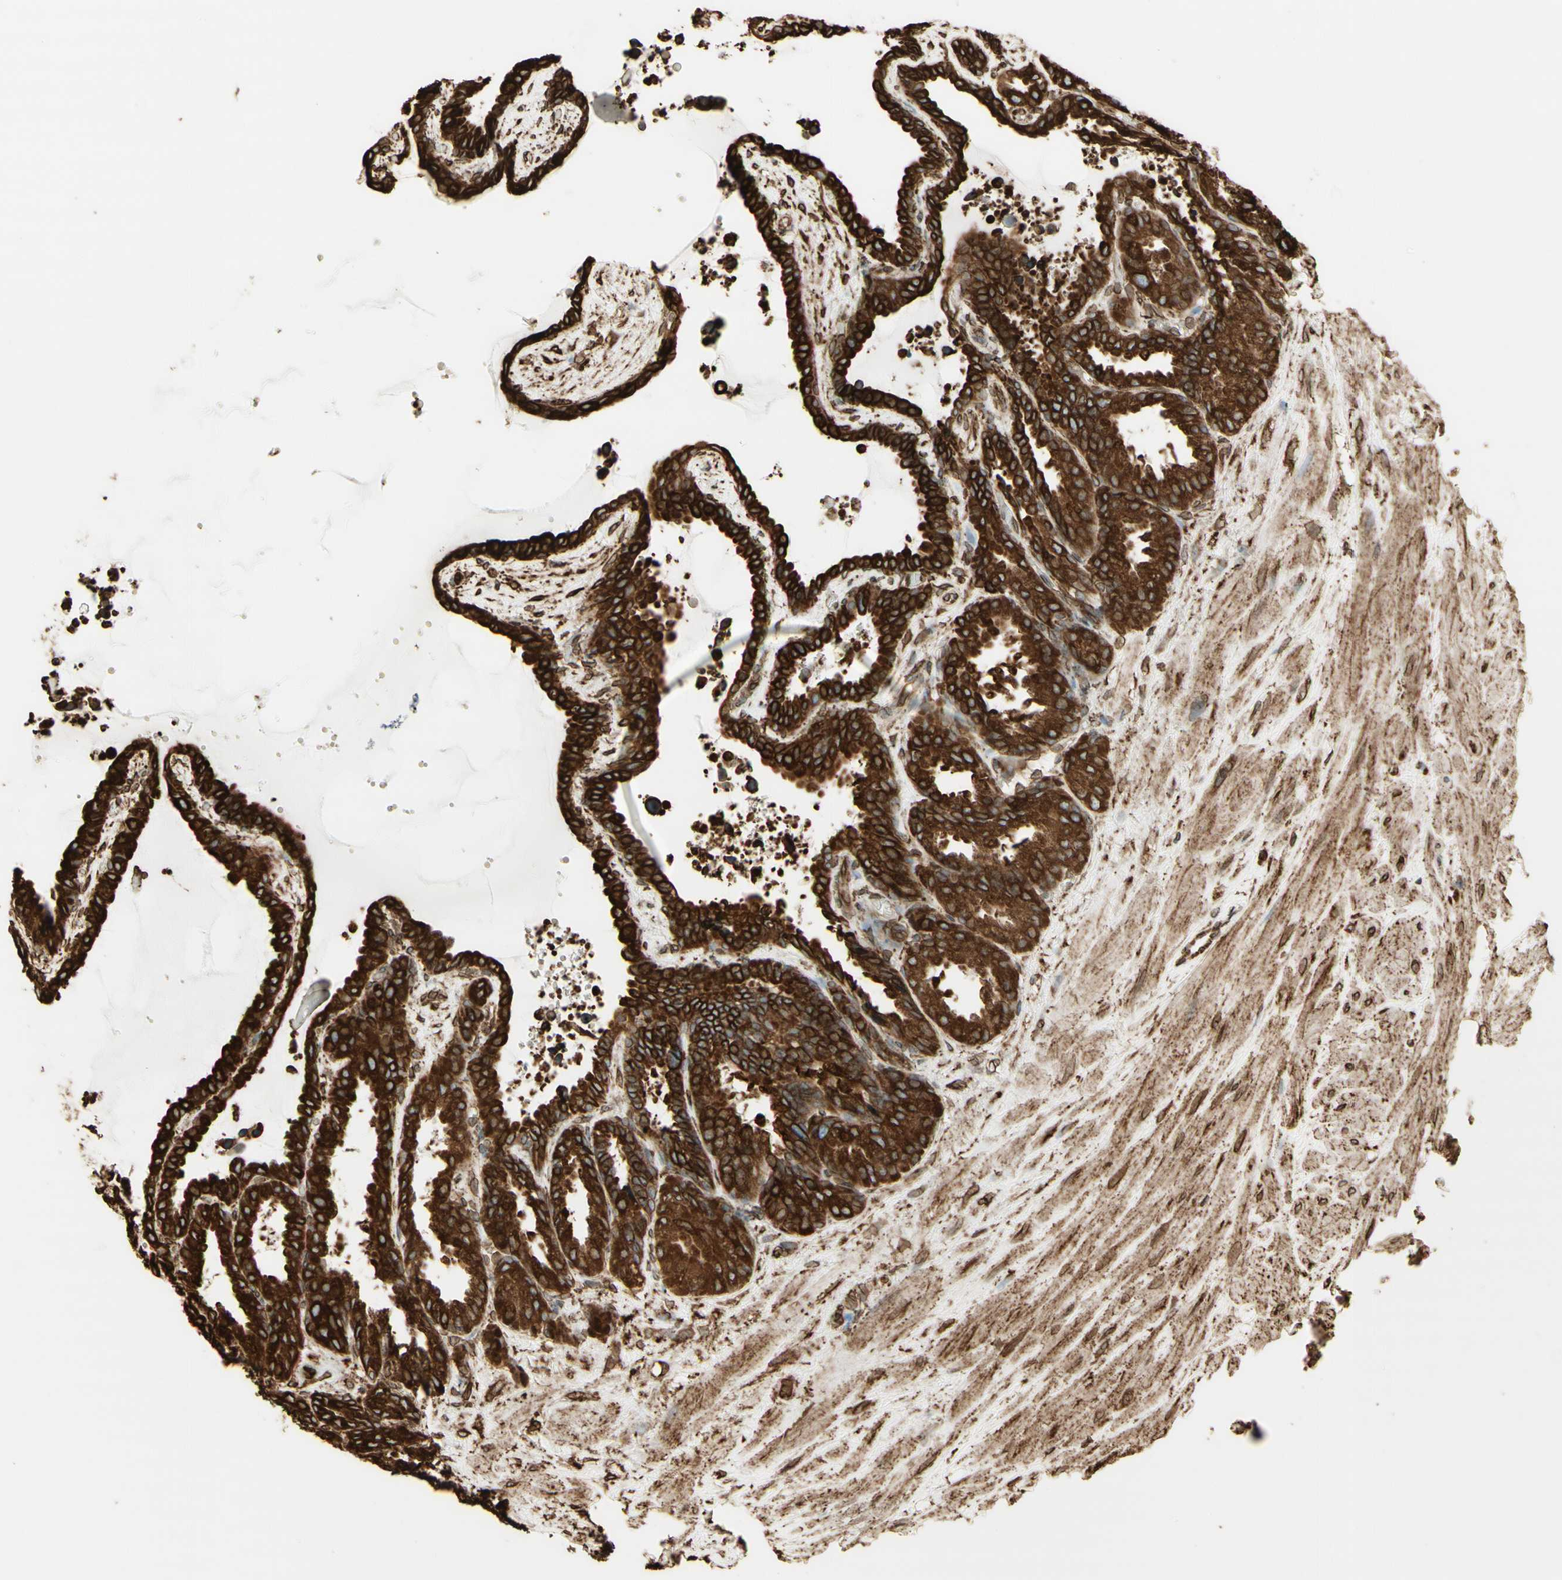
{"staining": {"intensity": "strong", "quantity": ">75%", "location": "cytoplasmic/membranous"}, "tissue": "seminal vesicle", "cell_type": "Glandular cells", "image_type": "normal", "snomed": [{"axis": "morphology", "description": "Normal tissue, NOS"}, {"axis": "topography", "description": "Seminal veicle"}], "caption": "A micrograph of seminal vesicle stained for a protein exhibits strong cytoplasmic/membranous brown staining in glandular cells. (DAB (3,3'-diaminobenzidine) IHC, brown staining for protein, blue staining for nuclei).", "gene": "CANX", "patient": {"sex": "male", "age": 46}}